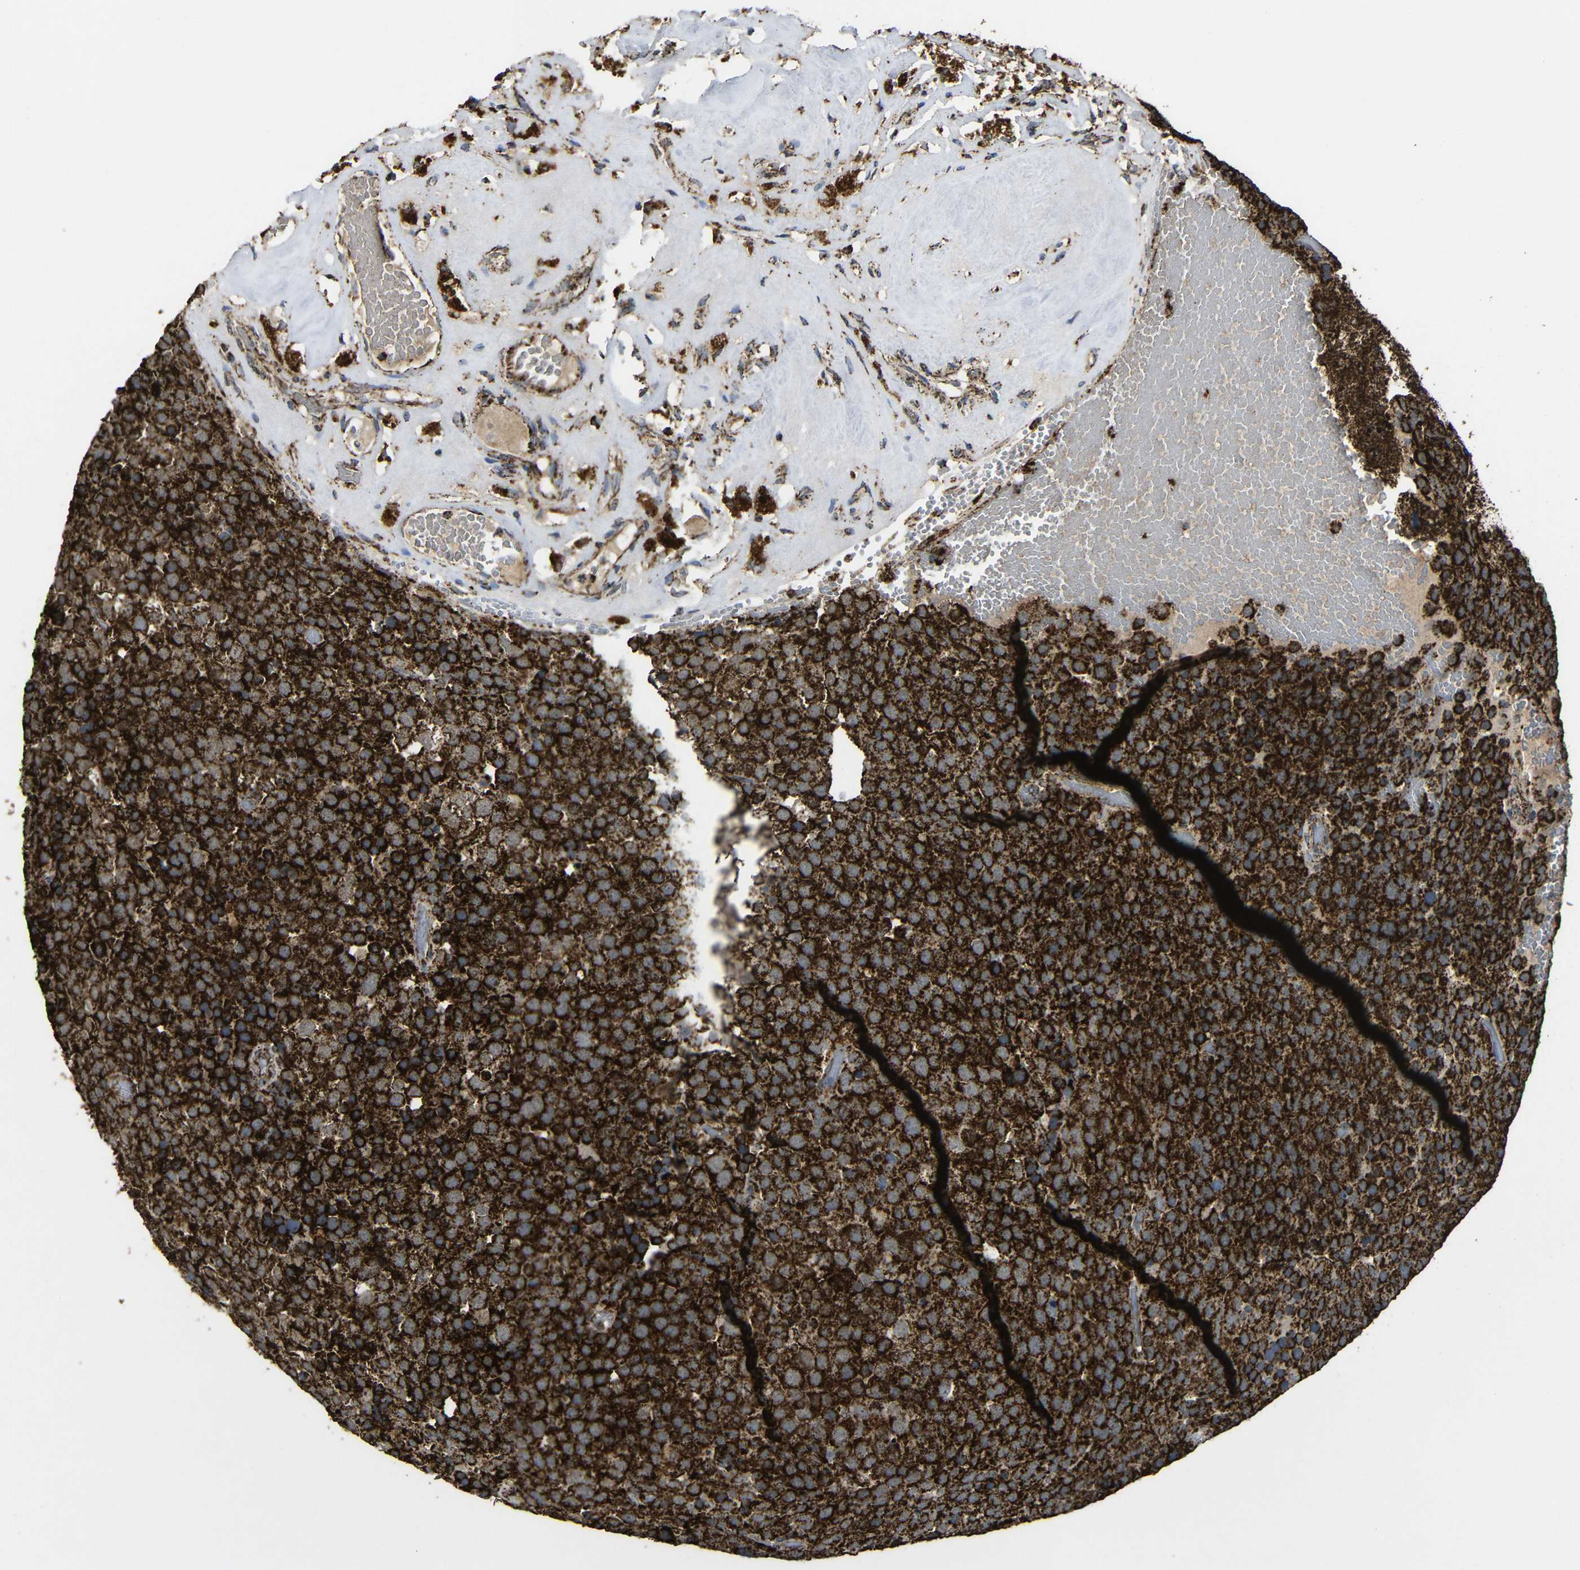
{"staining": {"intensity": "strong", "quantity": ">75%", "location": "cytoplasmic/membranous"}, "tissue": "testis cancer", "cell_type": "Tumor cells", "image_type": "cancer", "snomed": [{"axis": "morphology", "description": "Seminoma, NOS"}, {"axis": "topography", "description": "Testis"}], "caption": "Protein expression analysis of human seminoma (testis) reveals strong cytoplasmic/membranous positivity in about >75% of tumor cells.", "gene": "ATP5F1A", "patient": {"sex": "male", "age": 71}}